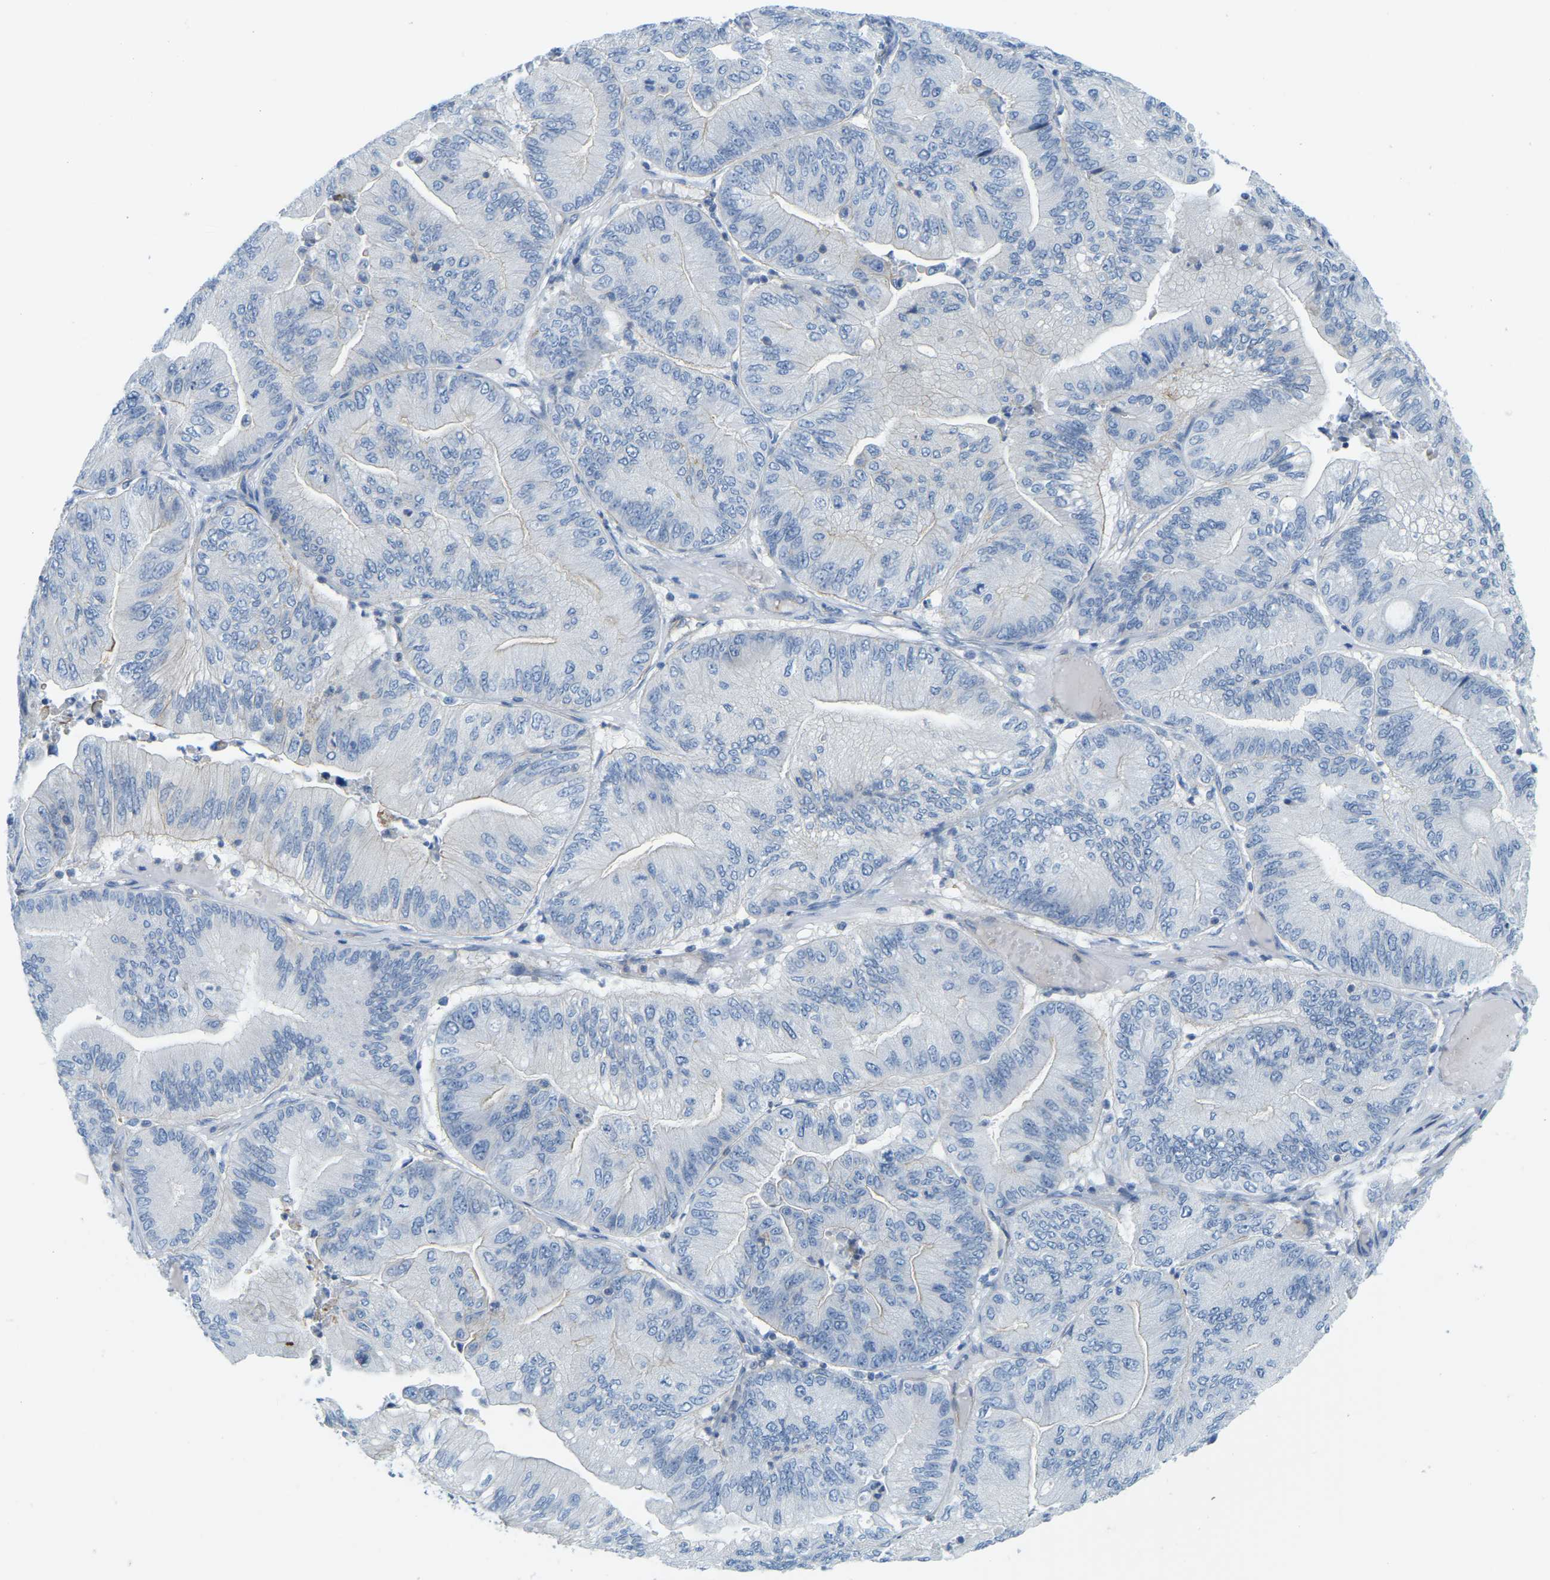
{"staining": {"intensity": "negative", "quantity": "none", "location": "none"}, "tissue": "ovarian cancer", "cell_type": "Tumor cells", "image_type": "cancer", "snomed": [{"axis": "morphology", "description": "Cystadenocarcinoma, mucinous, NOS"}, {"axis": "topography", "description": "Ovary"}], "caption": "DAB immunohistochemical staining of human ovarian cancer displays no significant positivity in tumor cells.", "gene": "MYL3", "patient": {"sex": "female", "age": 61}}